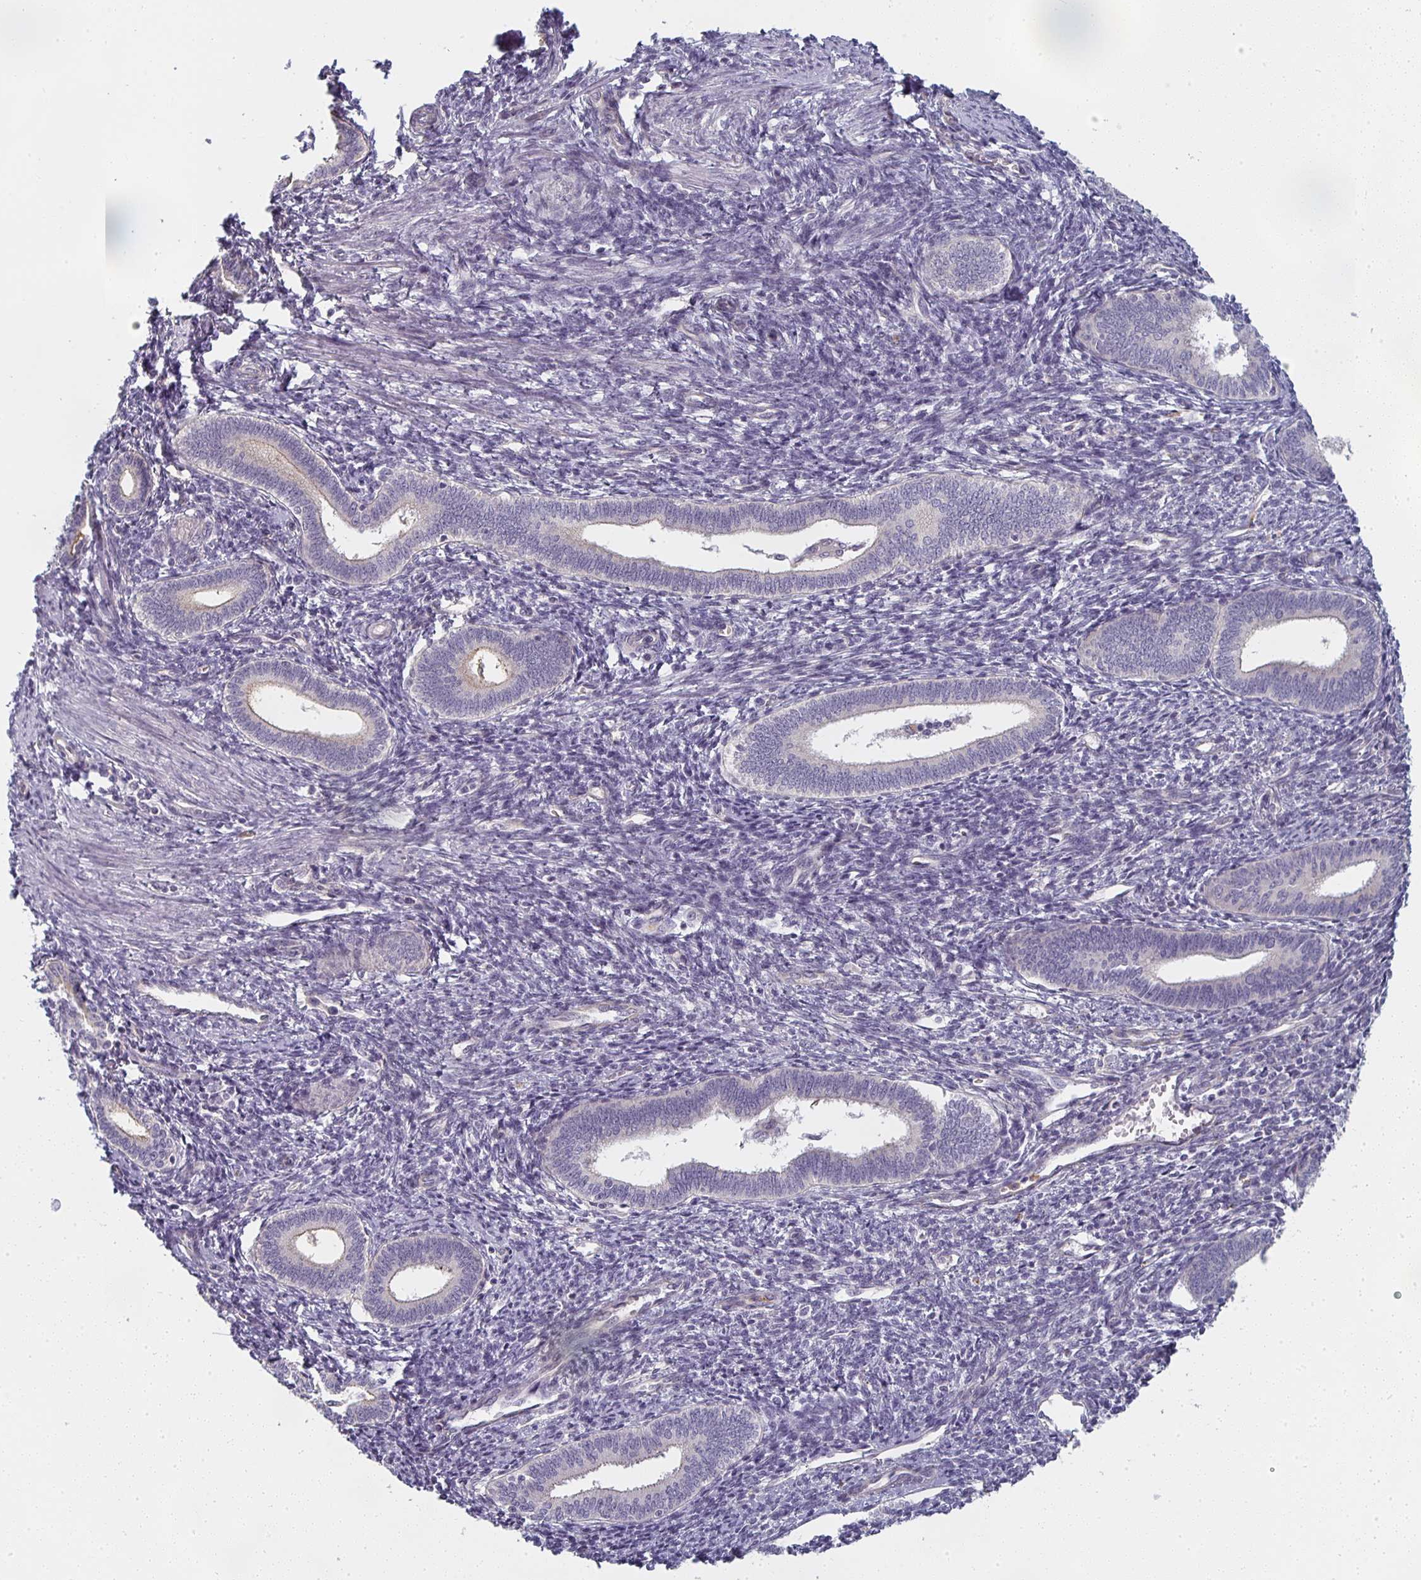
{"staining": {"intensity": "negative", "quantity": "none", "location": "none"}, "tissue": "endometrium", "cell_type": "Cells in endometrial stroma", "image_type": "normal", "snomed": [{"axis": "morphology", "description": "Normal tissue, NOS"}, {"axis": "topography", "description": "Endometrium"}], "caption": "The histopathology image demonstrates no staining of cells in endometrial stroma in unremarkable endometrium.", "gene": "CTHRC1", "patient": {"sex": "female", "age": 41}}